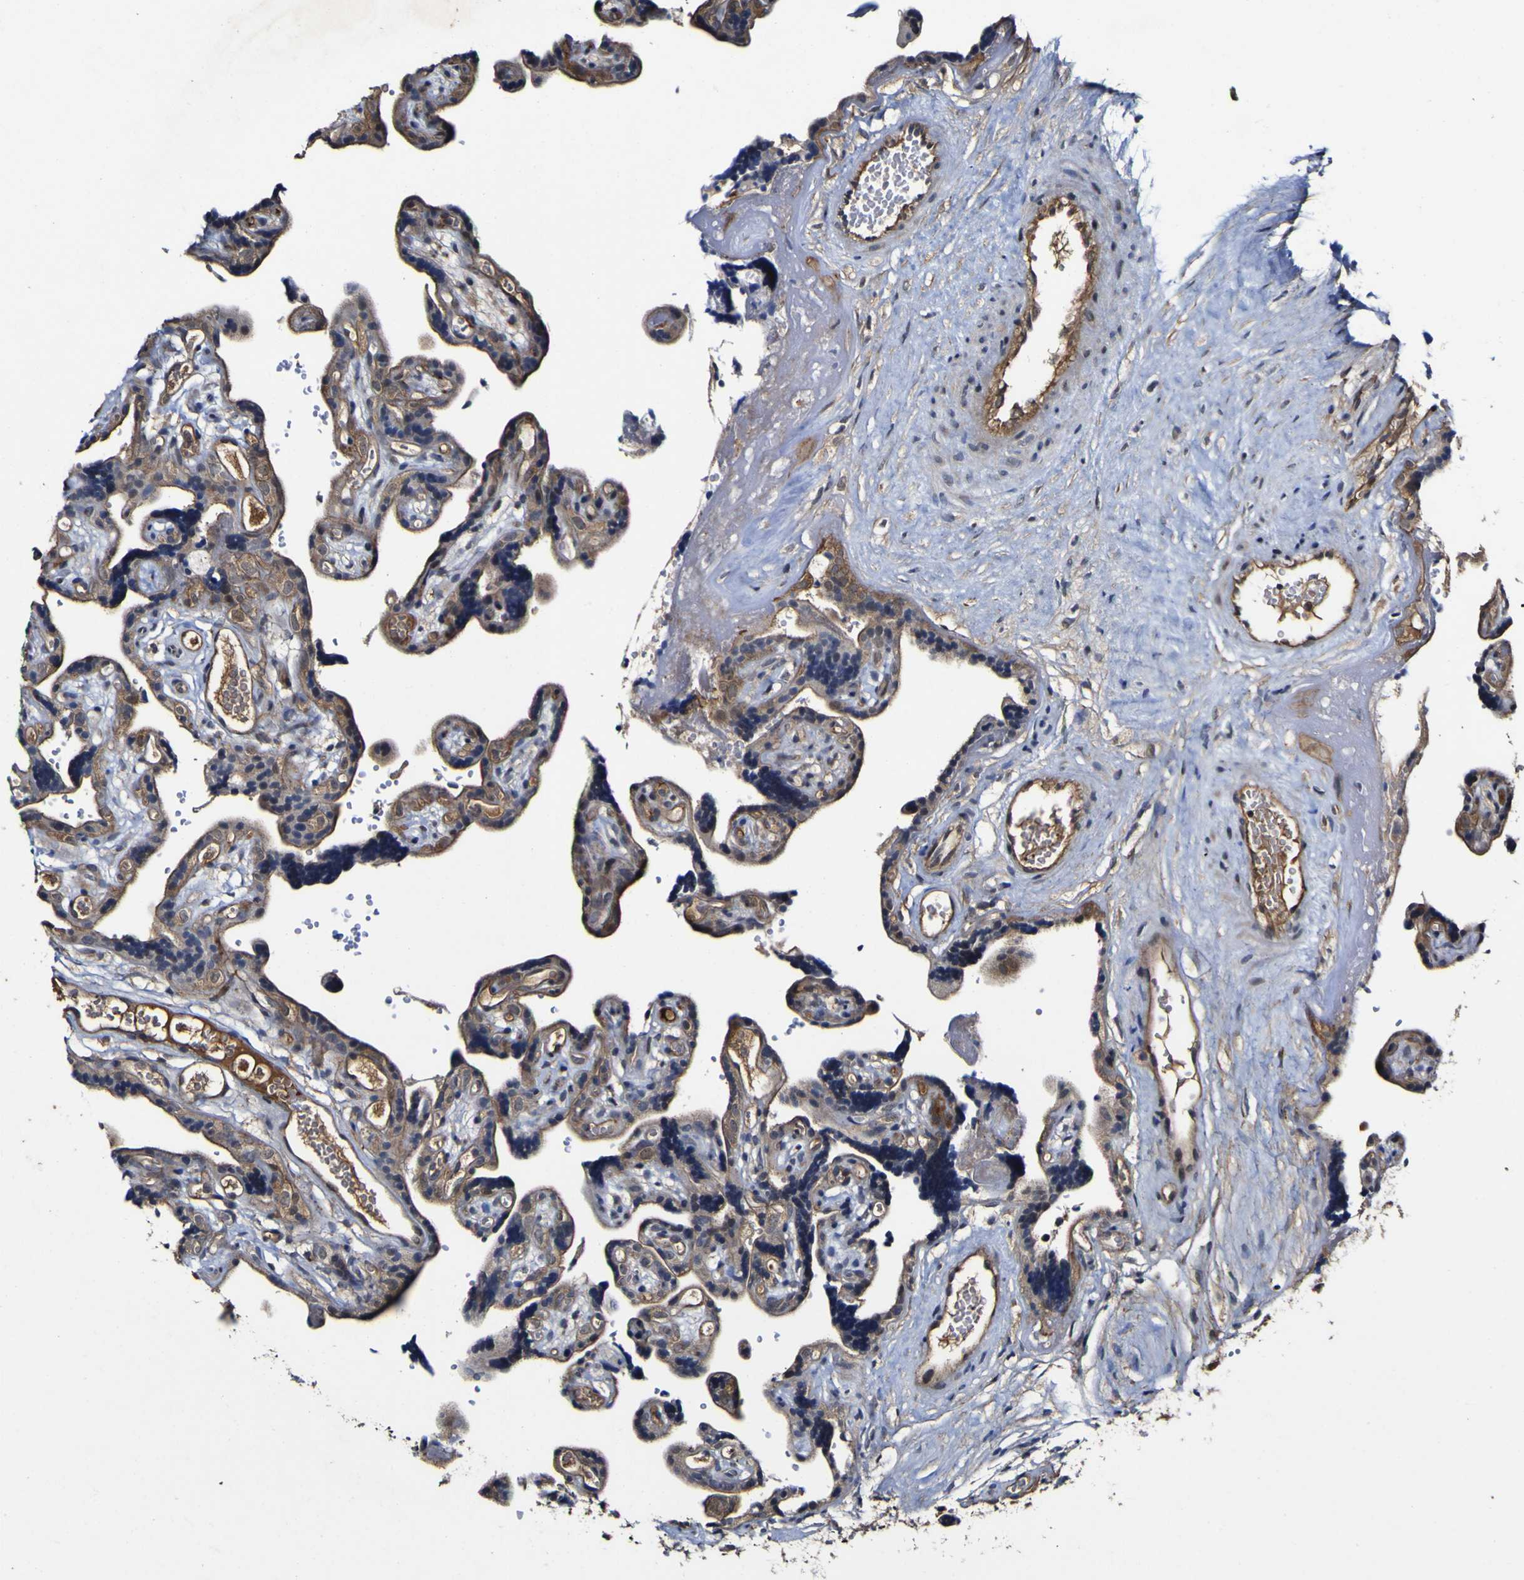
{"staining": {"intensity": "strong", "quantity": ">75%", "location": "cytoplasmic/membranous"}, "tissue": "placenta", "cell_type": "Trophoblastic cells", "image_type": "normal", "snomed": [{"axis": "morphology", "description": "Normal tissue, NOS"}, {"axis": "topography", "description": "Placenta"}], "caption": "A high-resolution image shows immunohistochemistry staining of benign placenta, which demonstrates strong cytoplasmic/membranous expression in approximately >75% of trophoblastic cells.", "gene": "CCL2", "patient": {"sex": "female", "age": 30}}